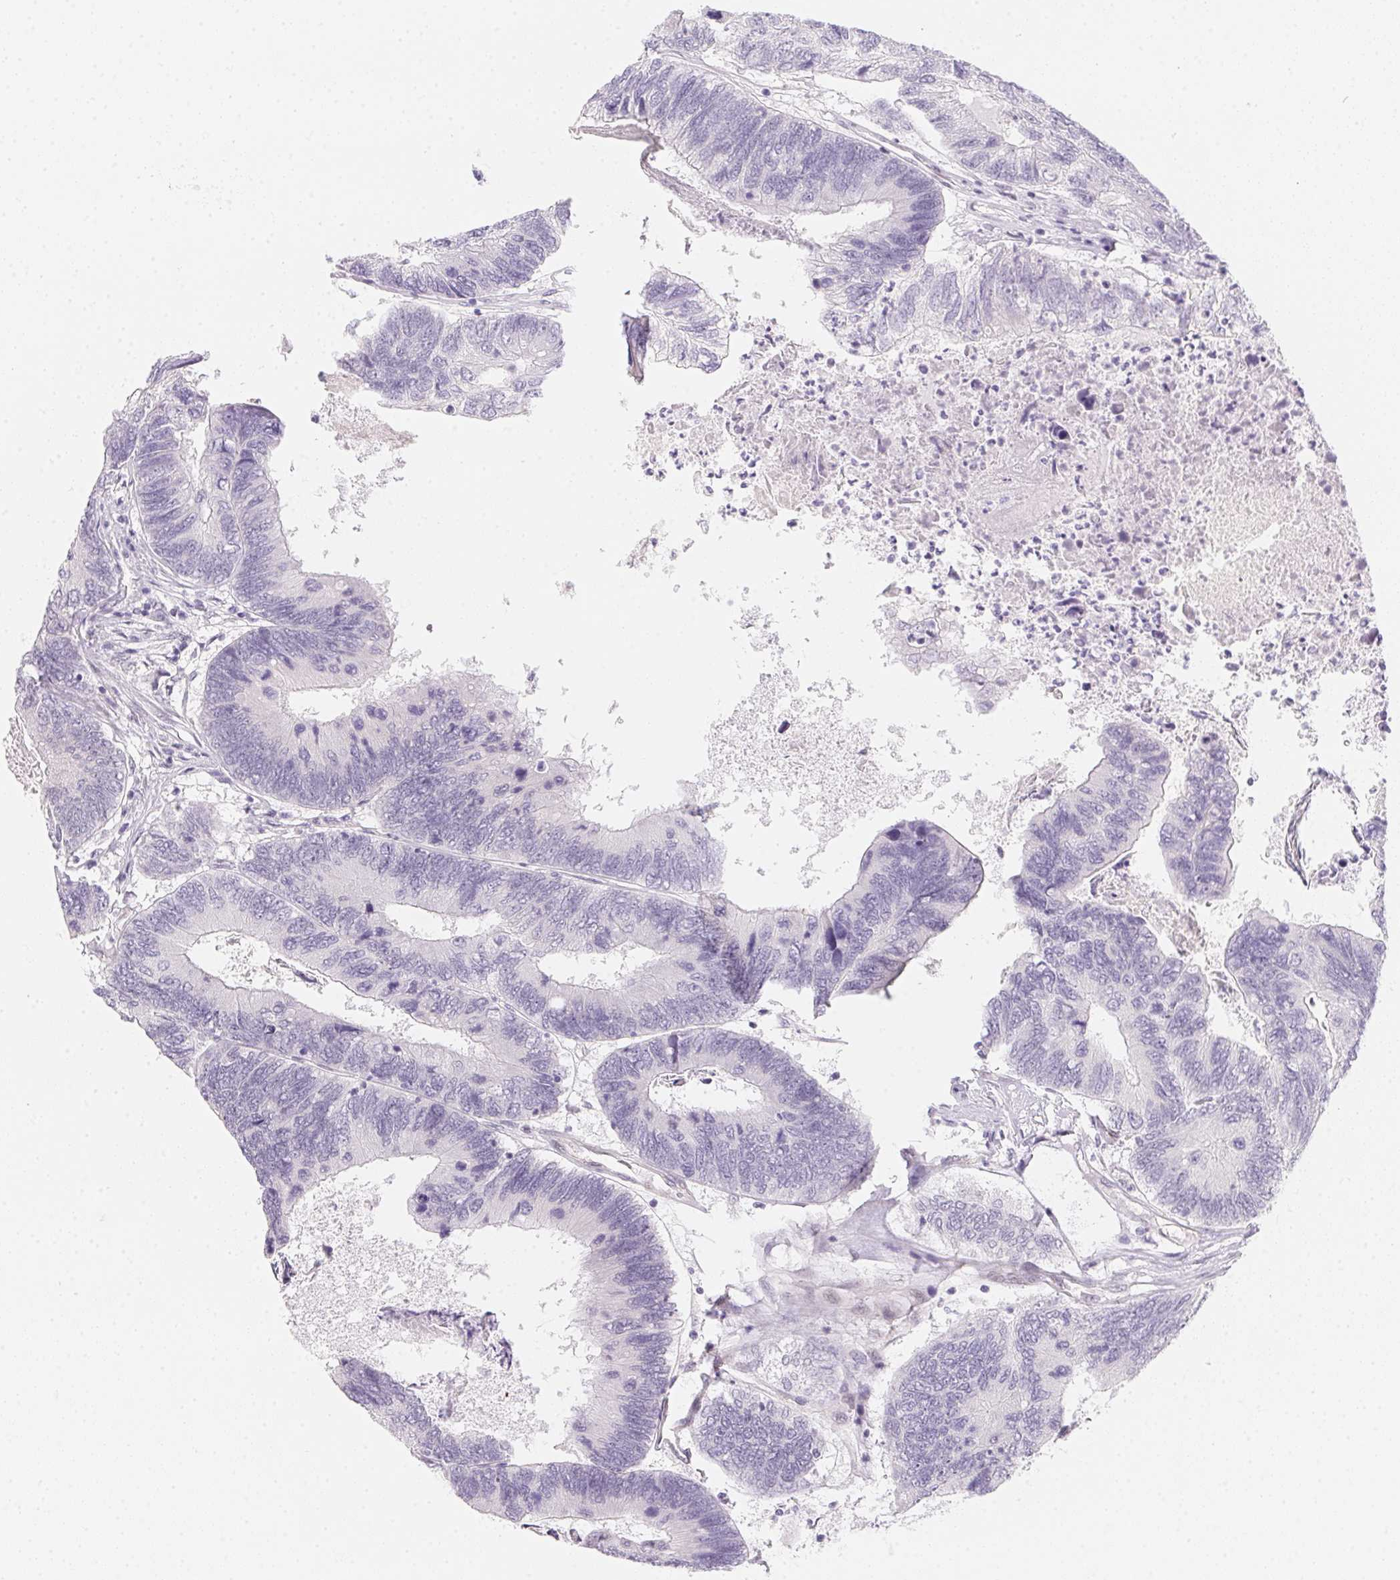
{"staining": {"intensity": "negative", "quantity": "none", "location": "none"}, "tissue": "colorectal cancer", "cell_type": "Tumor cells", "image_type": "cancer", "snomed": [{"axis": "morphology", "description": "Adenocarcinoma, NOS"}, {"axis": "topography", "description": "Colon"}], "caption": "The immunohistochemistry (IHC) histopathology image has no significant expression in tumor cells of colorectal cancer tissue.", "gene": "MORC1", "patient": {"sex": "female", "age": 67}}